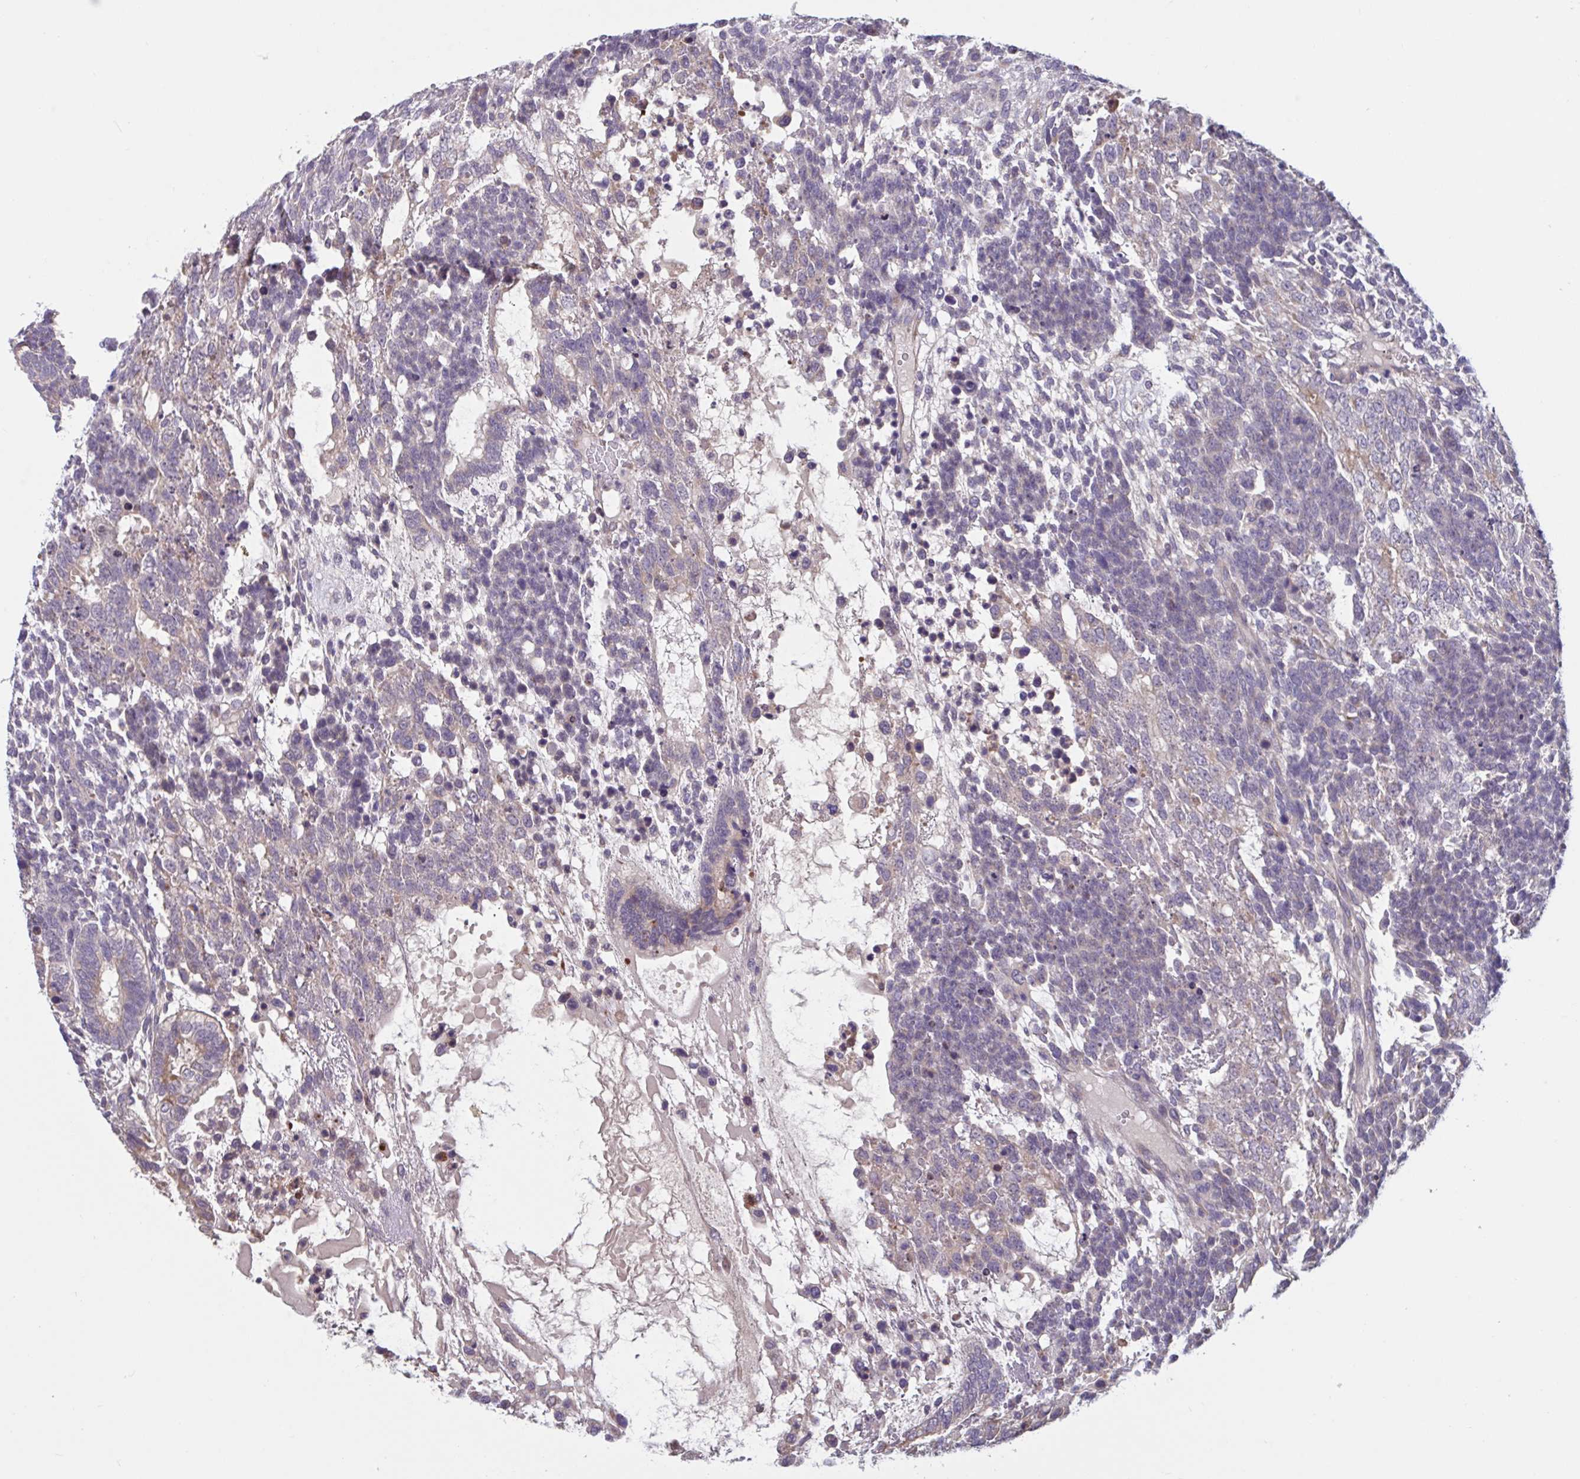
{"staining": {"intensity": "weak", "quantity": "<25%", "location": "cytoplasmic/membranous"}, "tissue": "testis cancer", "cell_type": "Tumor cells", "image_type": "cancer", "snomed": [{"axis": "morphology", "description": "Carcinoma, Embryonal, NOS"}, {"axis": "topography", "description": "Testis"}], "caption": "Immunohistochemistry image of neoplastic tissue: testis cancer stained with DAB (3,3'-diaminobenzidine) shows no significant protein expression in tumor cells.", "gene": "CD1E", "patient": {"sex": "male", "age": 23}}